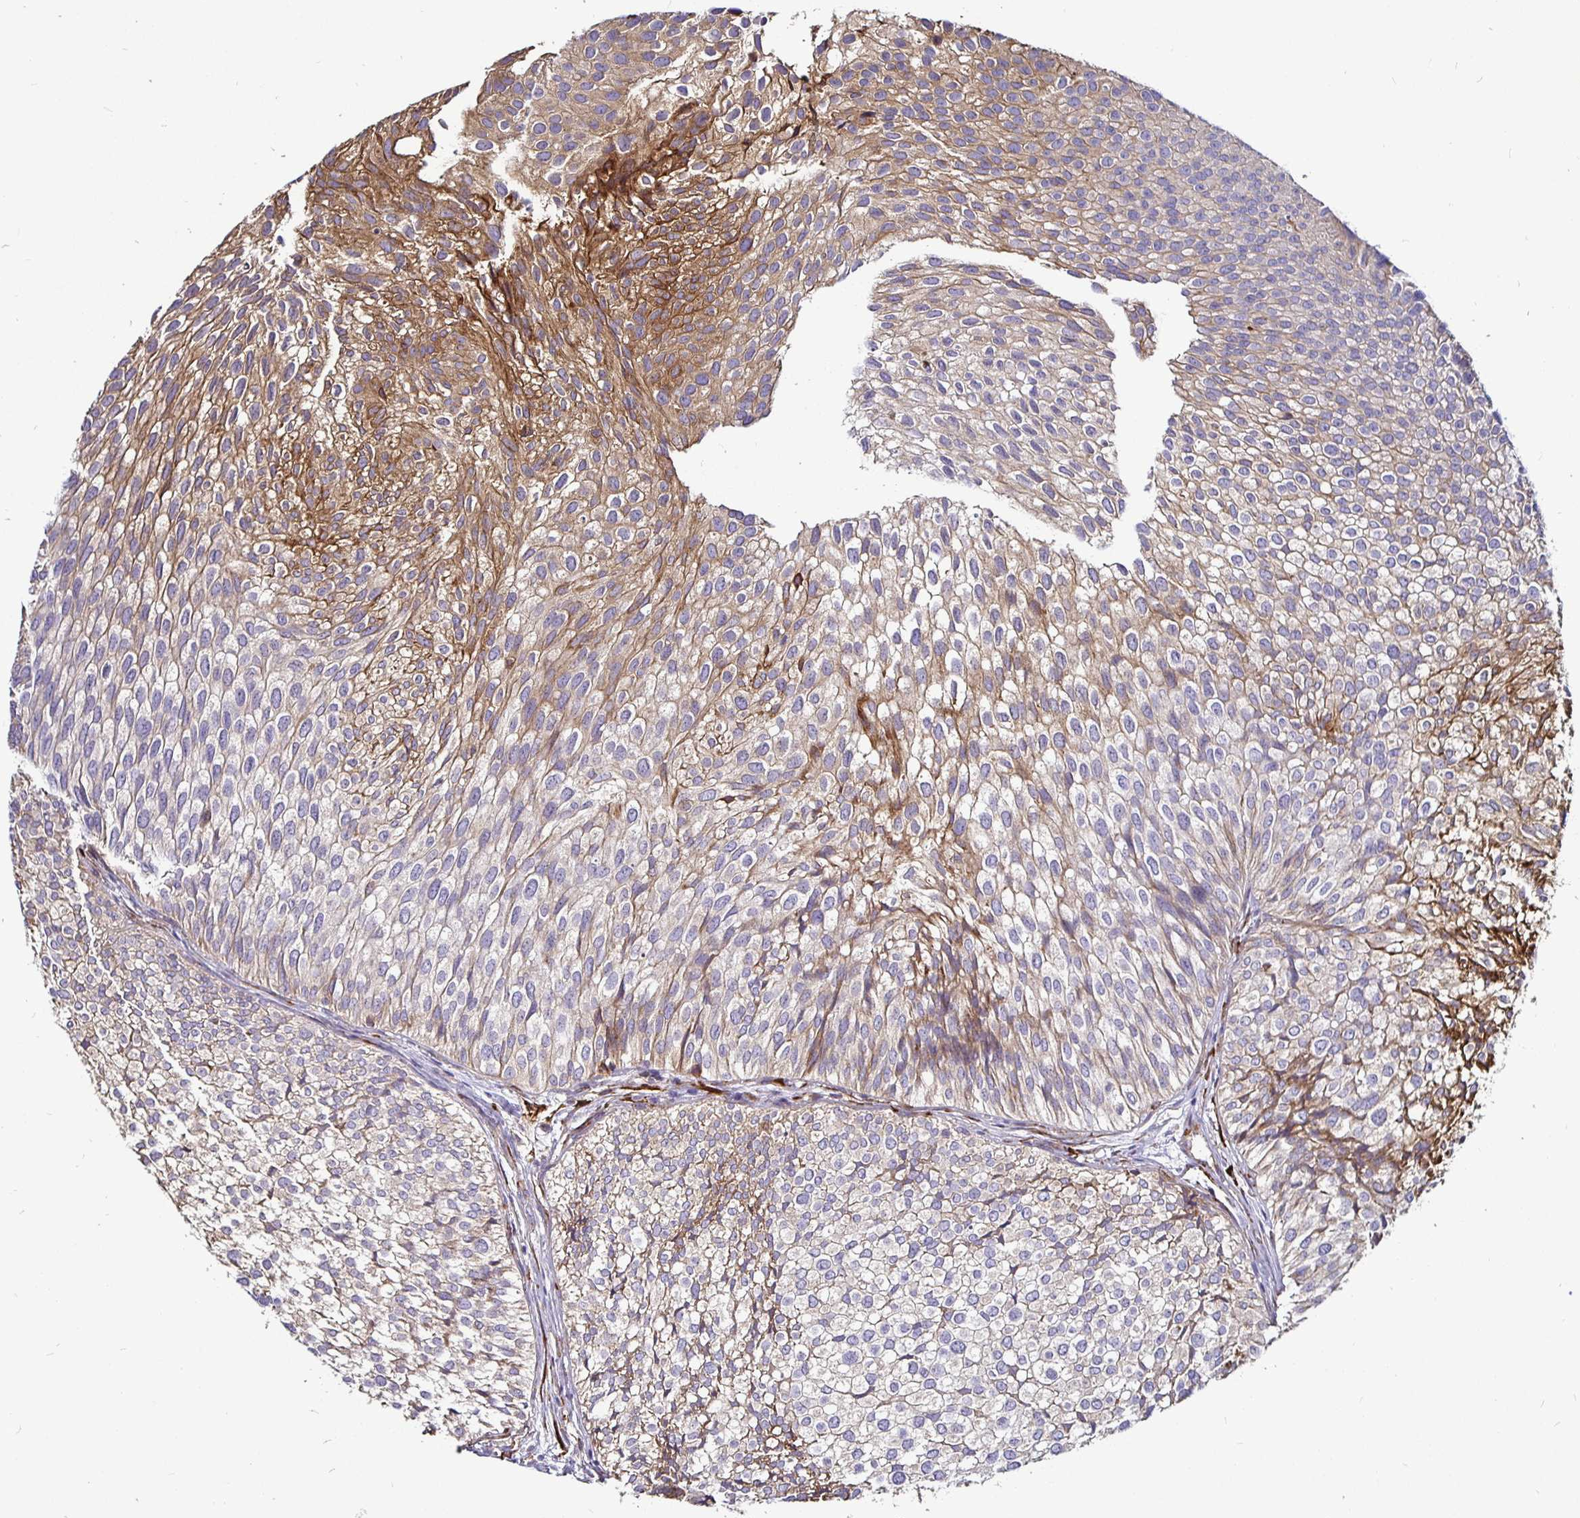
{"staining": {"intensity": "moderate", "quantity": "25%-75%", "location": "cytoplasmic/membranous"}, "tissue": "urothelial cancer", "cell_type": "Tumor cells", "image_type": "cancer", "snomed": [{"axis": "morphology", "description": "Urothelial carcinoma, Low grade"}, {"axis": "topography", "description": "Urinary bladder"}], "caption": "Urothelial cancer stained with a brown dye shows moderate cytoplasmic/membranous positive positivity in about 25%-75% of tumor cells.", "gene": "P4HA2", "patient": {"sex": "male", "age": 91}}